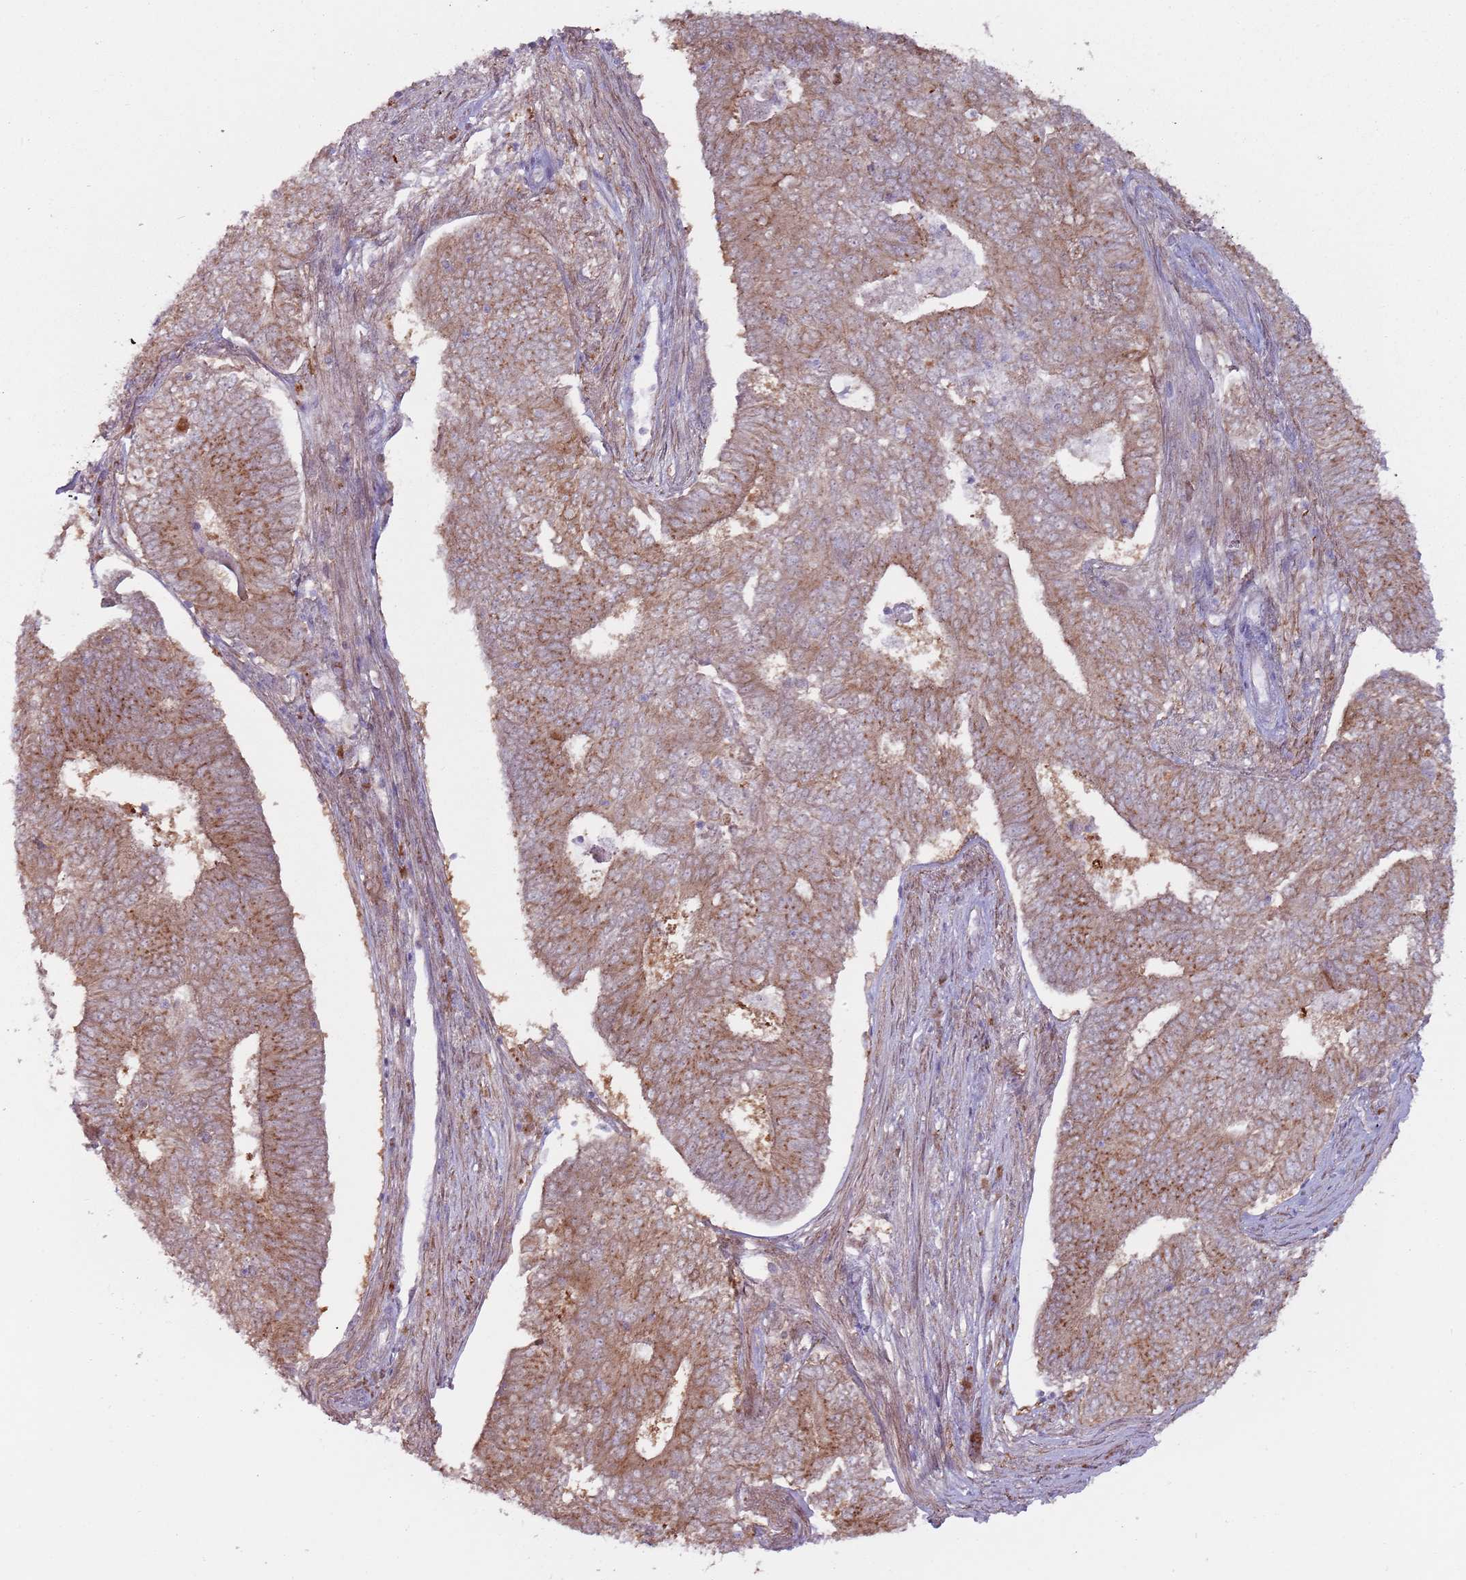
{"staining": {"intensity": "moderate", "quantity": ">75%", "location": "cytoplasmic/membranous"}, "tissue": "endometrial cancer", "cell_type": "Tumor cells", "image_type": "cancer", "snomed": [{"axis": "morphology", "description": "Adenocarcinoma, NOS"}, {"axis": "topography", "description": "Endometrium"}], "caption": "Brown immunohistochemical staining in human adenocarcinoma (endometrial) demonstrates moderate cytoplasmic/membranous positivity in approximately >75% of tumor cells. (DAB (3,3'-diaminobenzidine) IHC, brown staining for protein, blue staining for nuclei).", "gene": "CCDC150", "patient": {"sex": "female", "age": 62}}